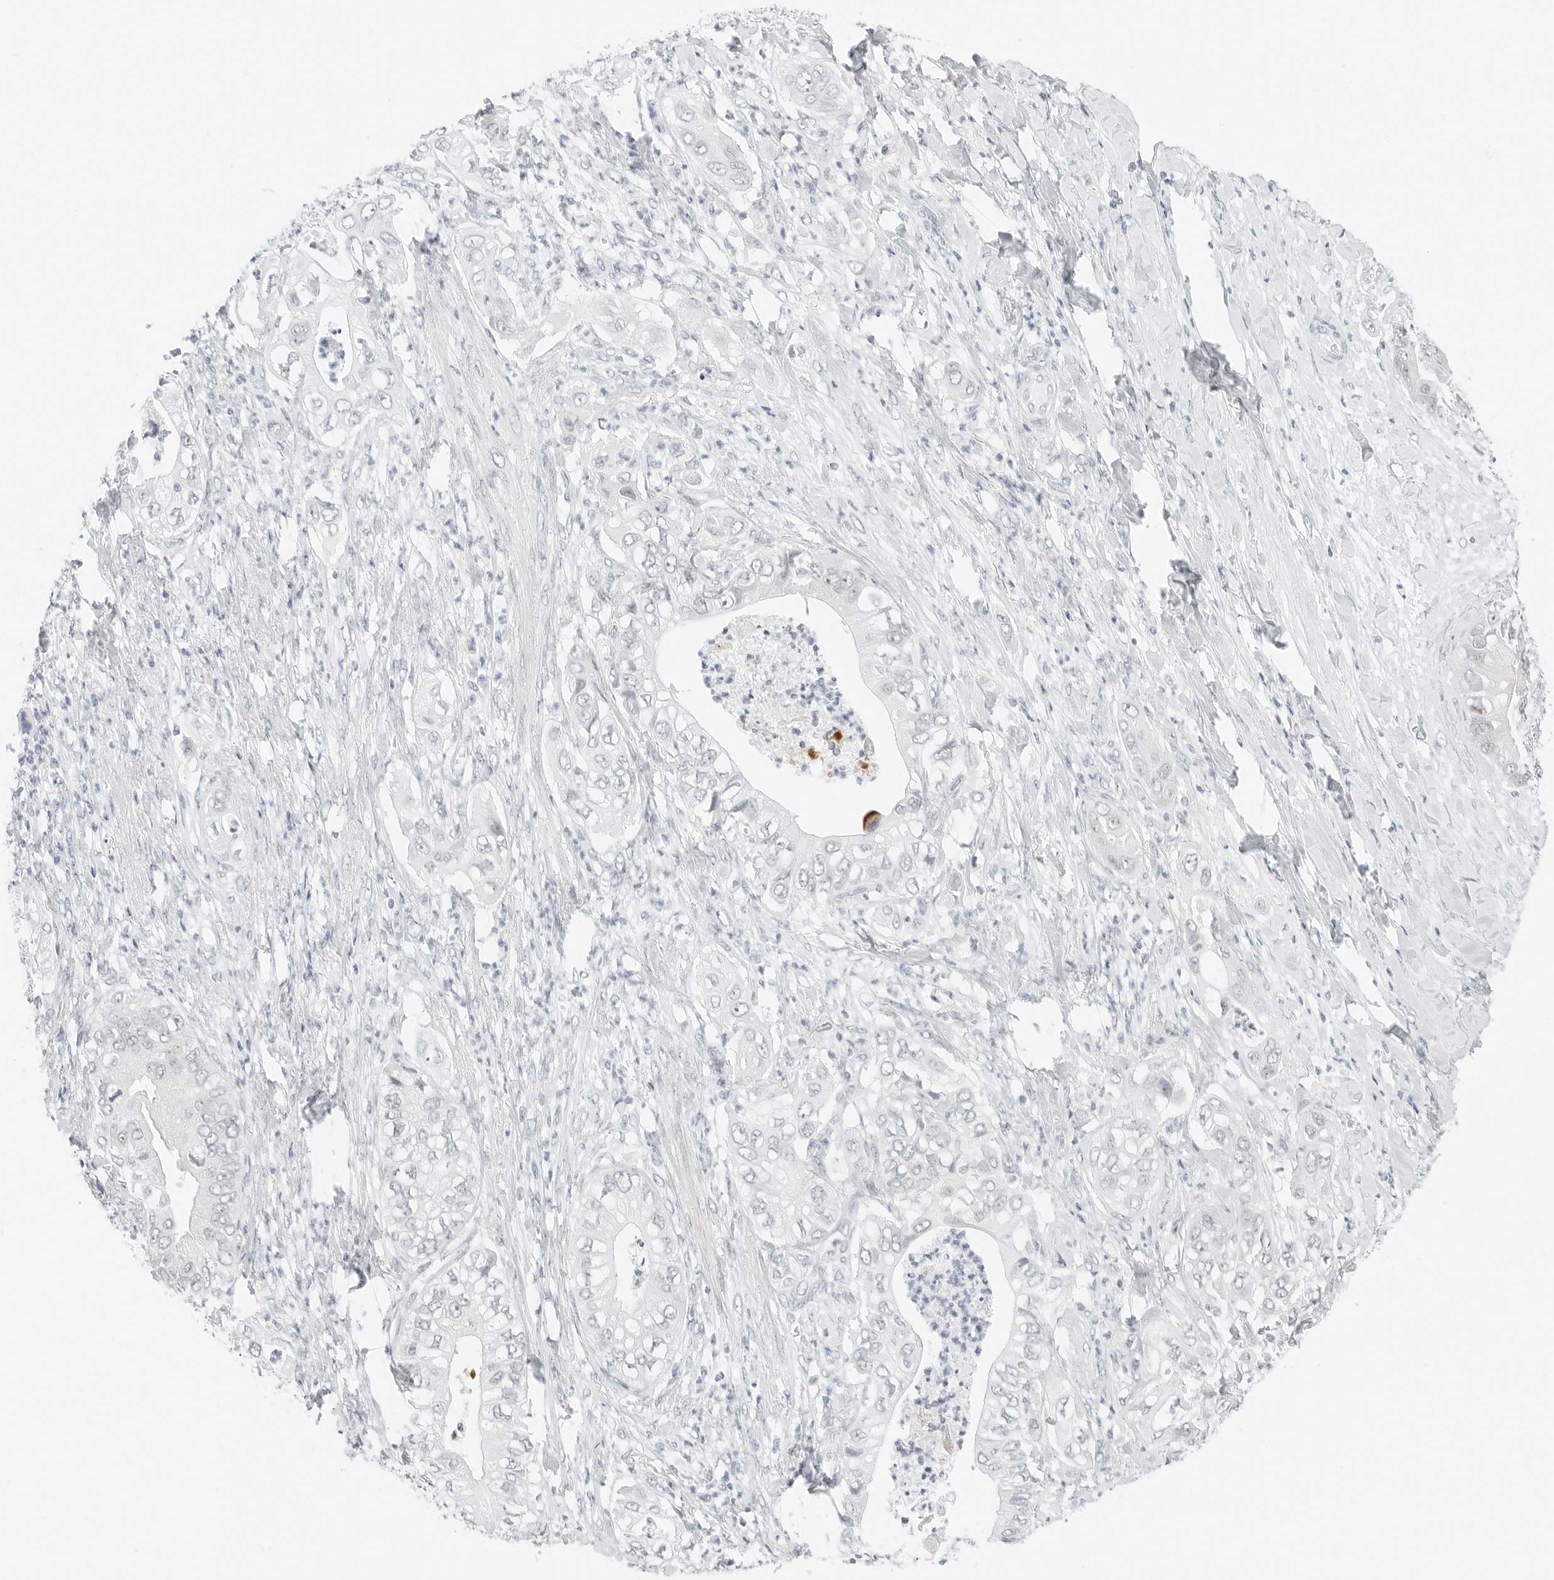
{"staining": {"intensity": "negative", "quantity": "none", "location": "none"}, "tissue": "pancreatic cancer", "cell_type": "Tumor cells", "image_type": "cancer", "snomed": [{"axis": "morphology", "description": "Adenocarcinoma, NOS"}, {"axis": "topography", "description": "Pancreas"}], "caption": "Tumor cells are negative for protein expression in human pancreatic cancer.", "gene": "CCSAP", "patient": {"sex": "female", "age": 78}}